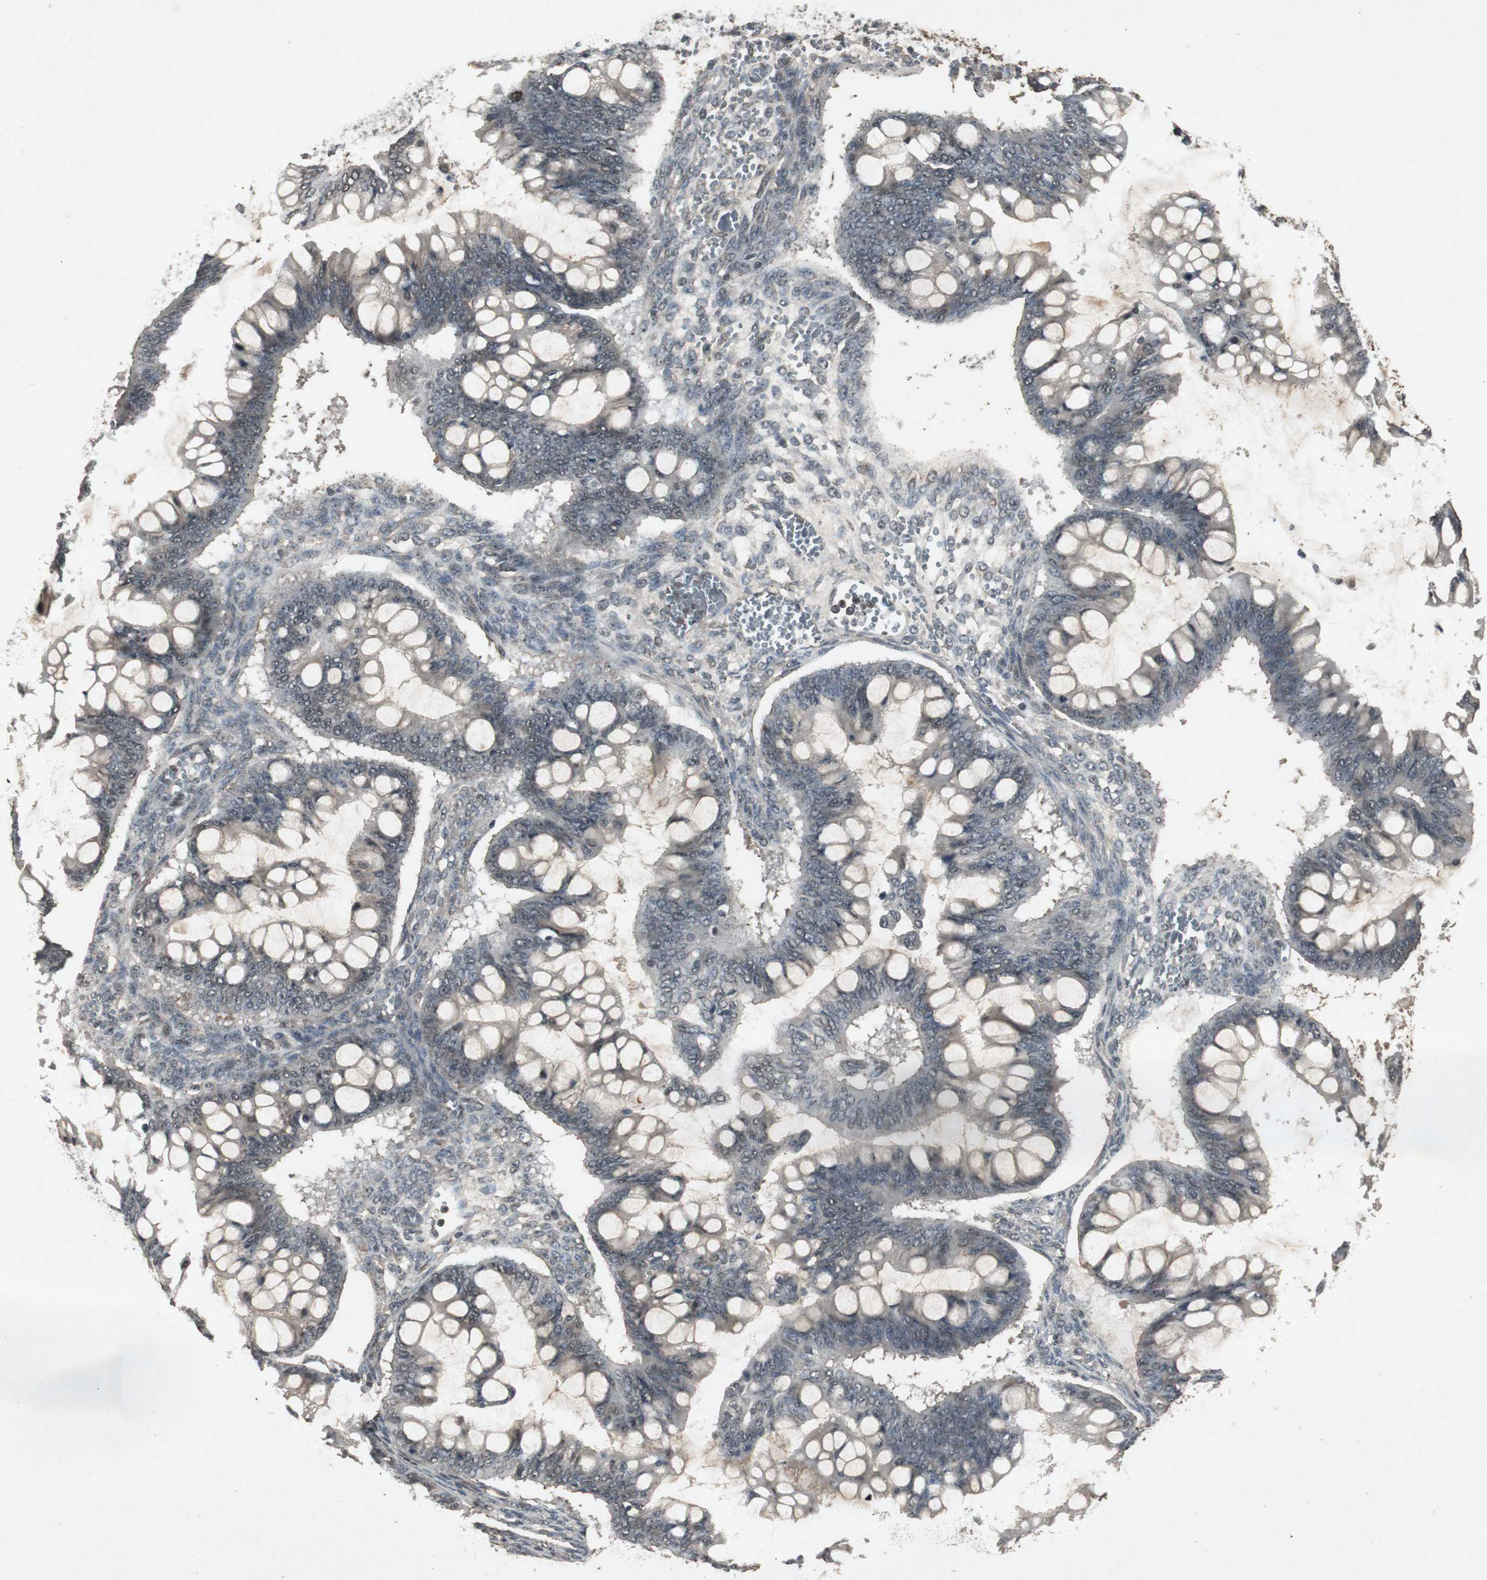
{"staining": {"intensity": "weak", "quantity": ">75%", "location": "cytoplasmic/membranous,nuclear"}, "tissue": "ovarian cancer", "cell_type": "Tumor cells", "image_type": "cancer", "snomed": [{"axis": "morphology", "description": "Cystadenocarcinoma, mucinous, NOS"}, {"axis": "topography", "description": "Ovary"}], "caption": "Mucinous cystadenocarcinoma (ovarian) stained for a protein demonstrates weak cytoplasmic/membranous and nuclear positivity in tumor cells.", "gene": "EMX1", "patient": {"sex": "female", "age": 73}}